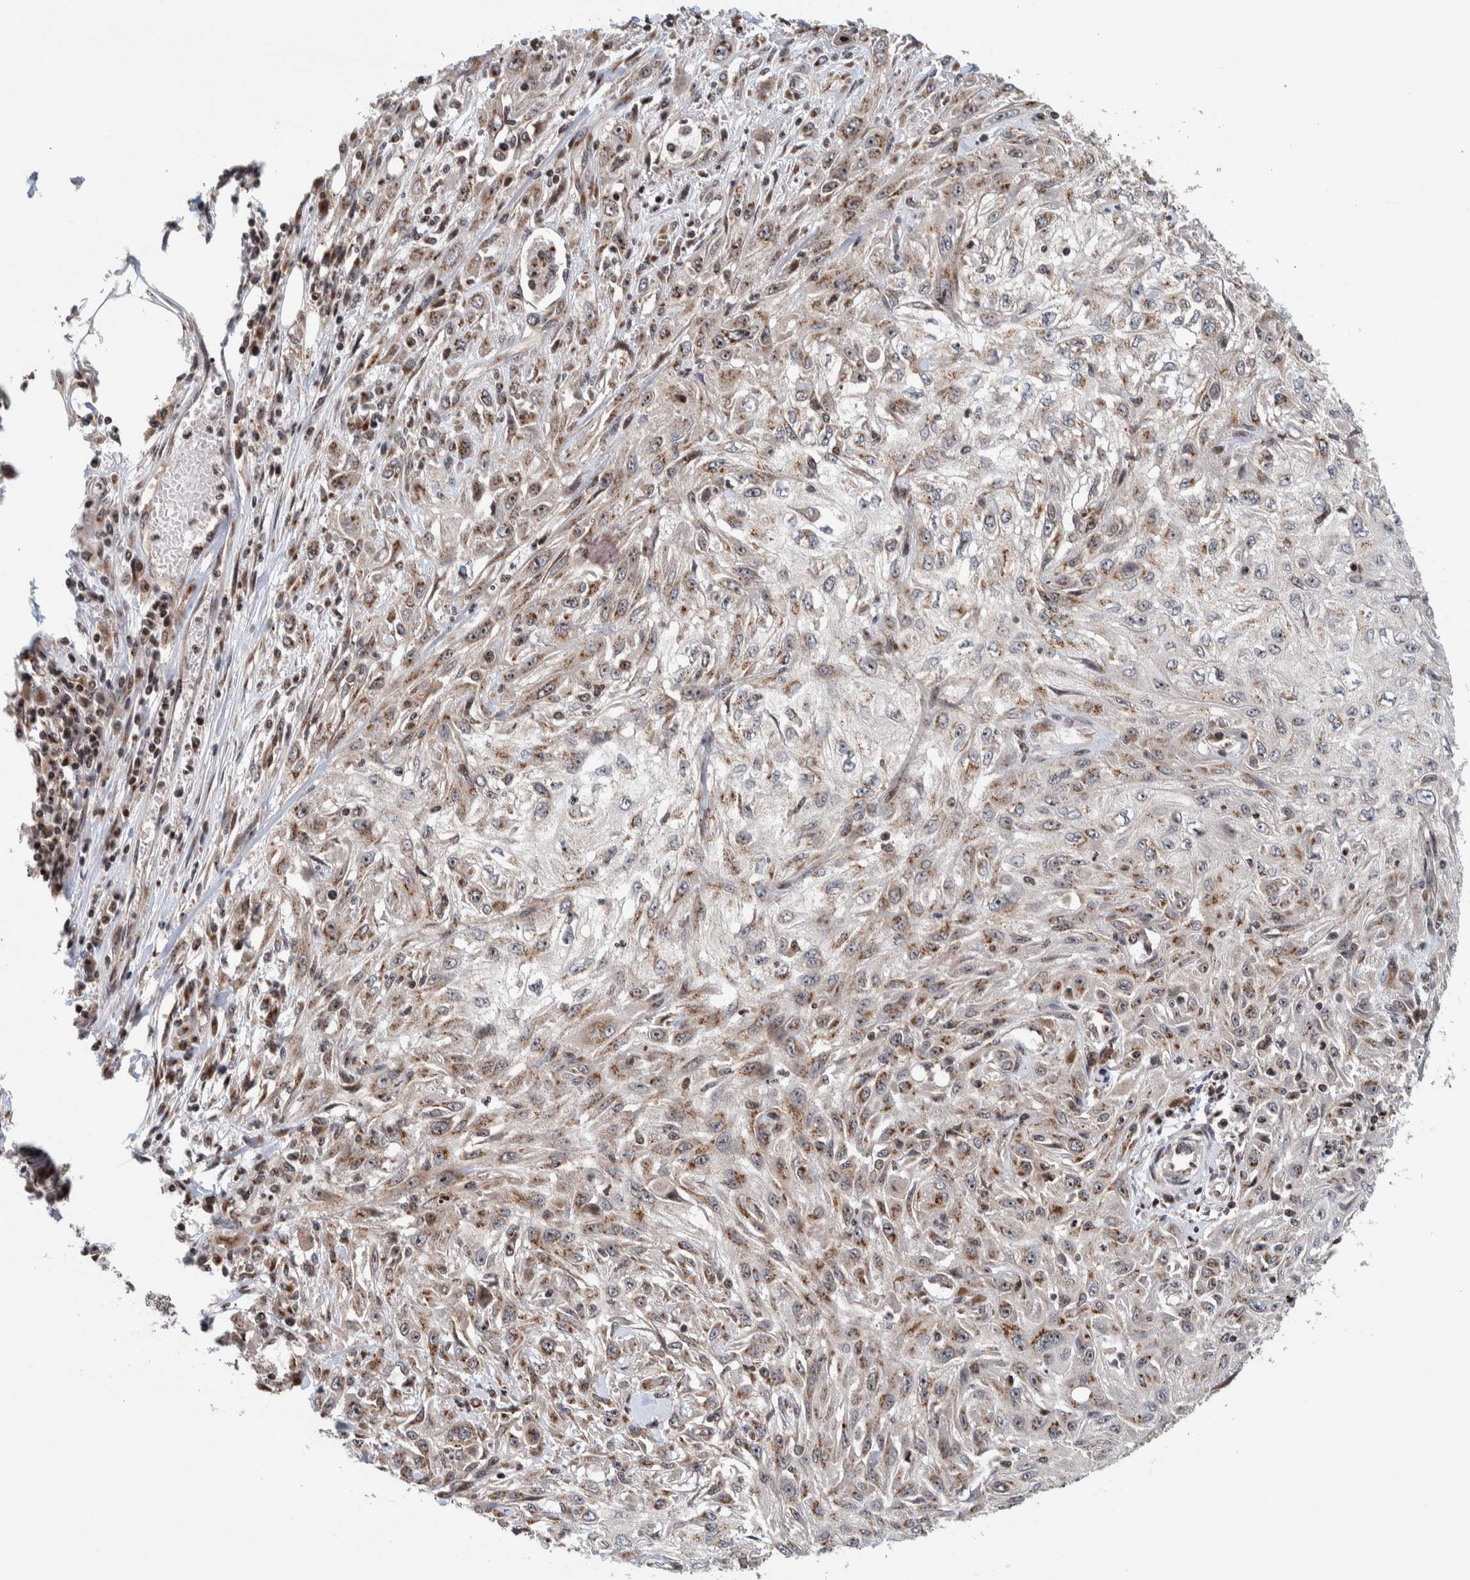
{"staining": {"intensity": "moderate", "quantity": "25%-75%", "location": "cytoplasmic/membranous"}, "tissue": "skin cancer", "cell_type": "Tumor cells", "image_type": "cancer", "snomed": [{"axis": "morphology", "description": "Squamous cell carcinoma, NOS"}, {"axis": "morphology", "description": "Squamous cell carcinoma, metastatic, NOS"}, {"axis": "topography", "description": "Skin"}, {"axis": "topography", "description": "Lymph node"}], "caption": "Skin cancer (squamous cell carcinoma) tissue displays moderate cytoplasmic/membranous staining in approximately 25%-75% of tumor cells Nuclei are stained in blue.", "gene": "CCDC182", "patient": {"sex": "male", "age": 75}}